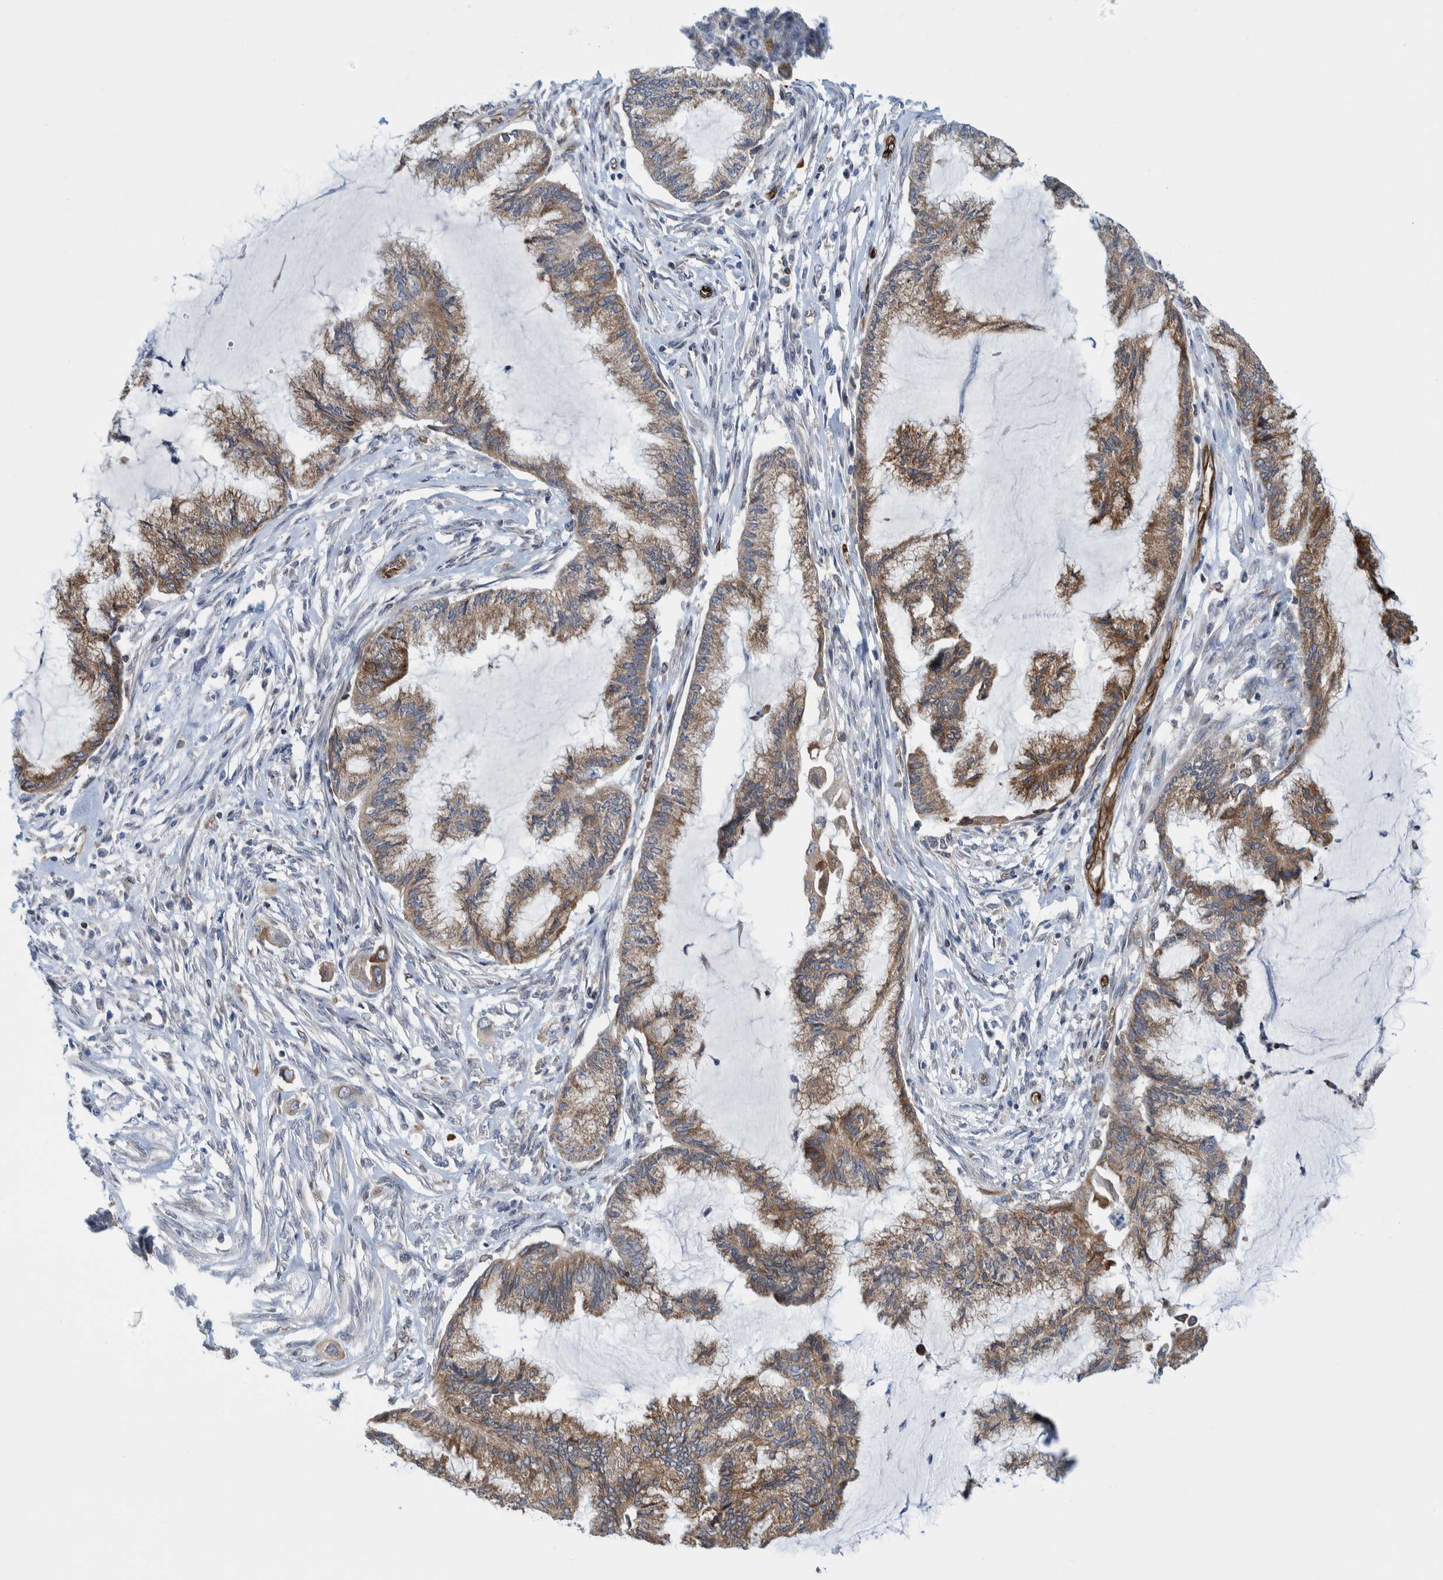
{"staining": {"intensity": "moderate", "quantity": ">75%", "location": "cytoplasmic/membranous"}, "tissue": "endometrial cancer", "cell_type": "Tumor cells", "image_type": "cancer", "snomed": [{"axis": "morphology", "description": "Adenocarcinoma, NOS"}, {"axis": "topography", "description": "Endometrium"}], "caption": "A brown stain highlights moderate cytoplasmic/membranous staining of a protein in endometrial adenocarcinoma tumor cells.", "gene": "THEM6", "patient": {"sex": "female", "age": 86}}